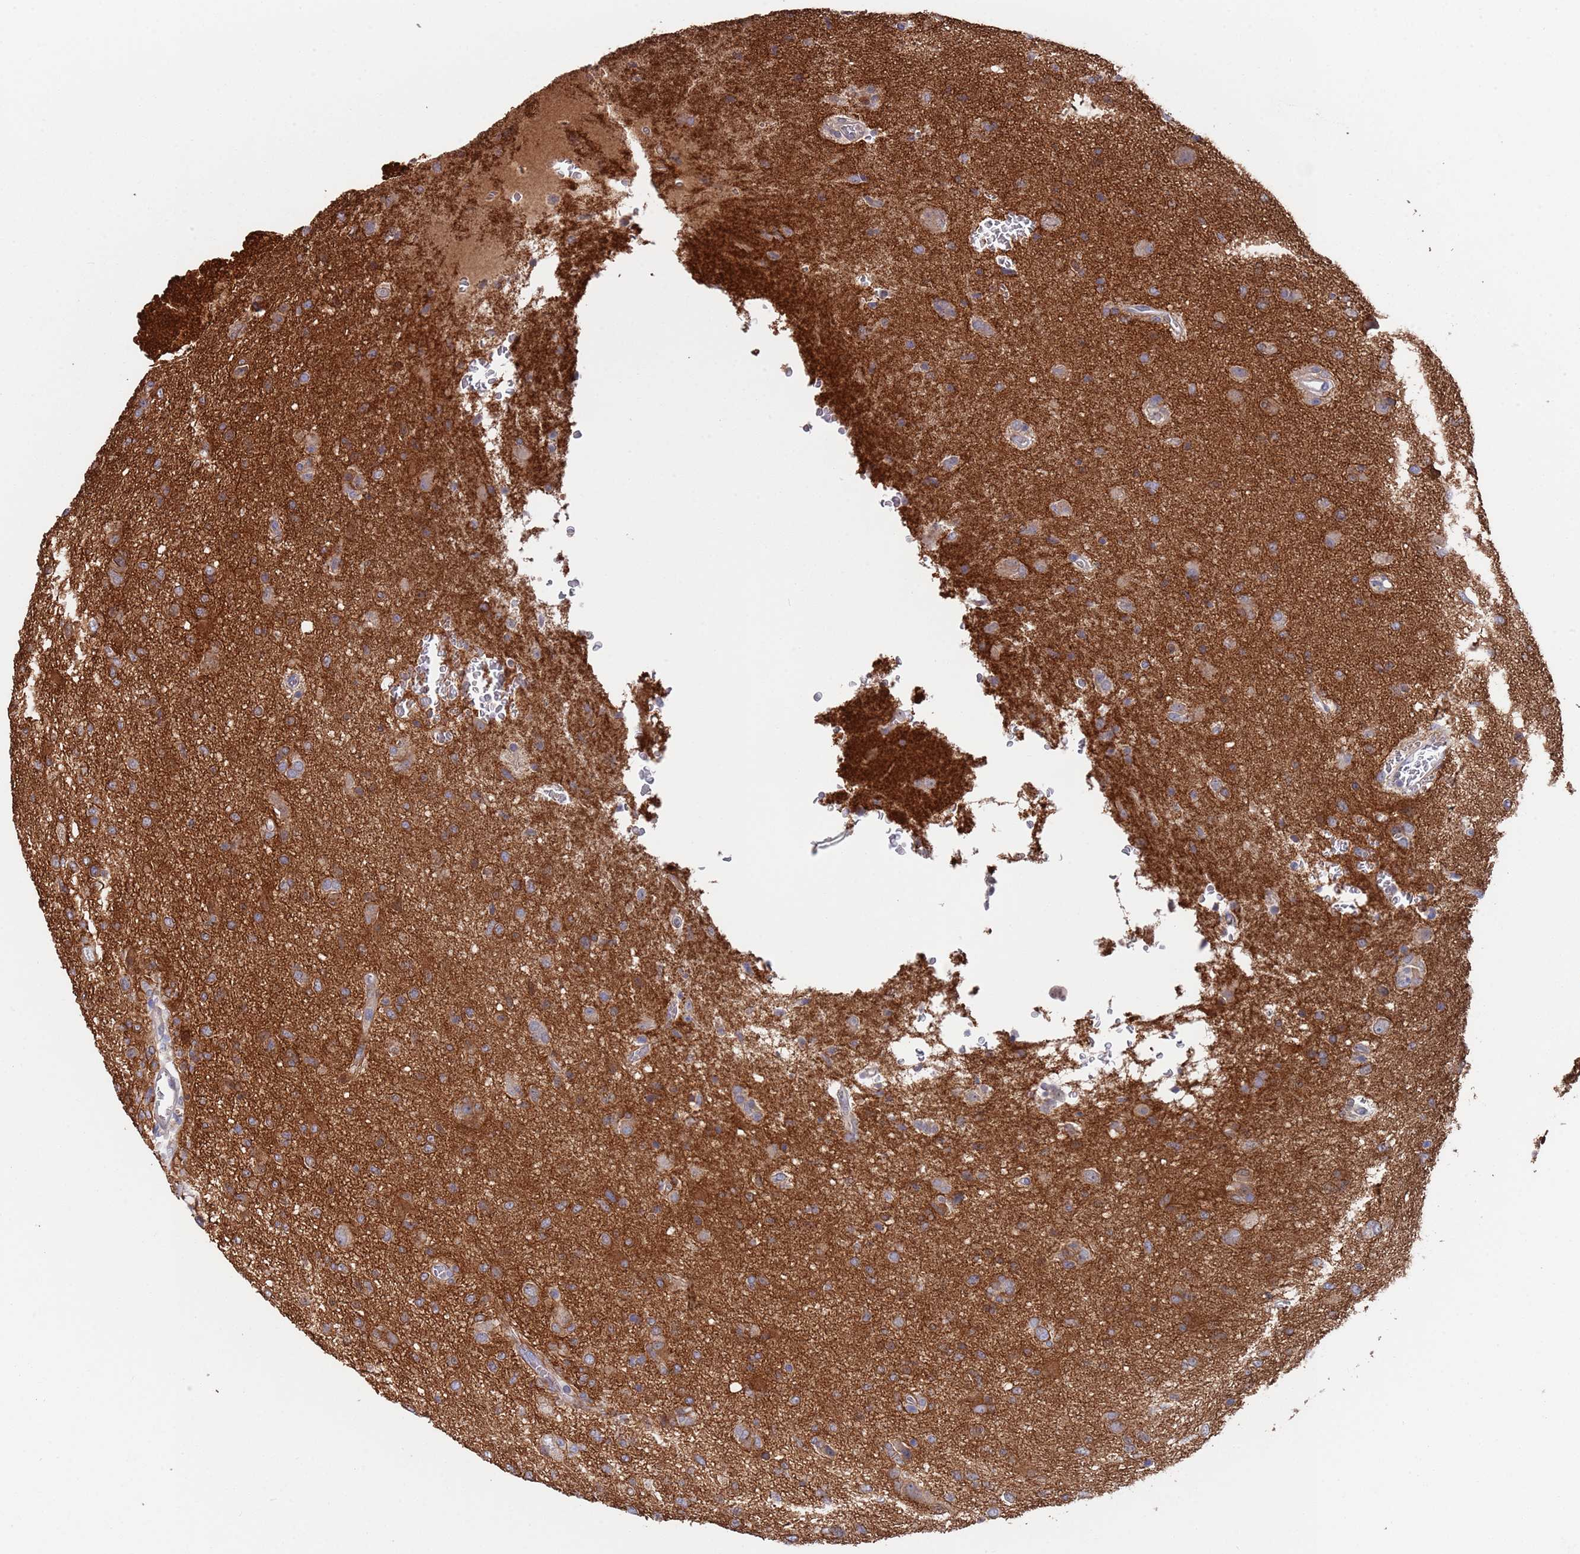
{"staining": {"intensity": "moderate", "quantity": ">75%", "location": "cytoplasmic/membranous"}, "tissue": "glioma", "cell_type": "Tumor cells", "image_type": "cancer", "snomed": [{"axis": "morphology", "description": "Glioma, malignant, High grade"}, {"axis": "topography", "description": "Brain"}], "caption": "This is an image of IHC staining of glioma, which shows moderate positivity in the cytoplasmic/membranous of tumor cells.", "gene": "ANK2", "patient": {"sex": "female", "age": 57}}